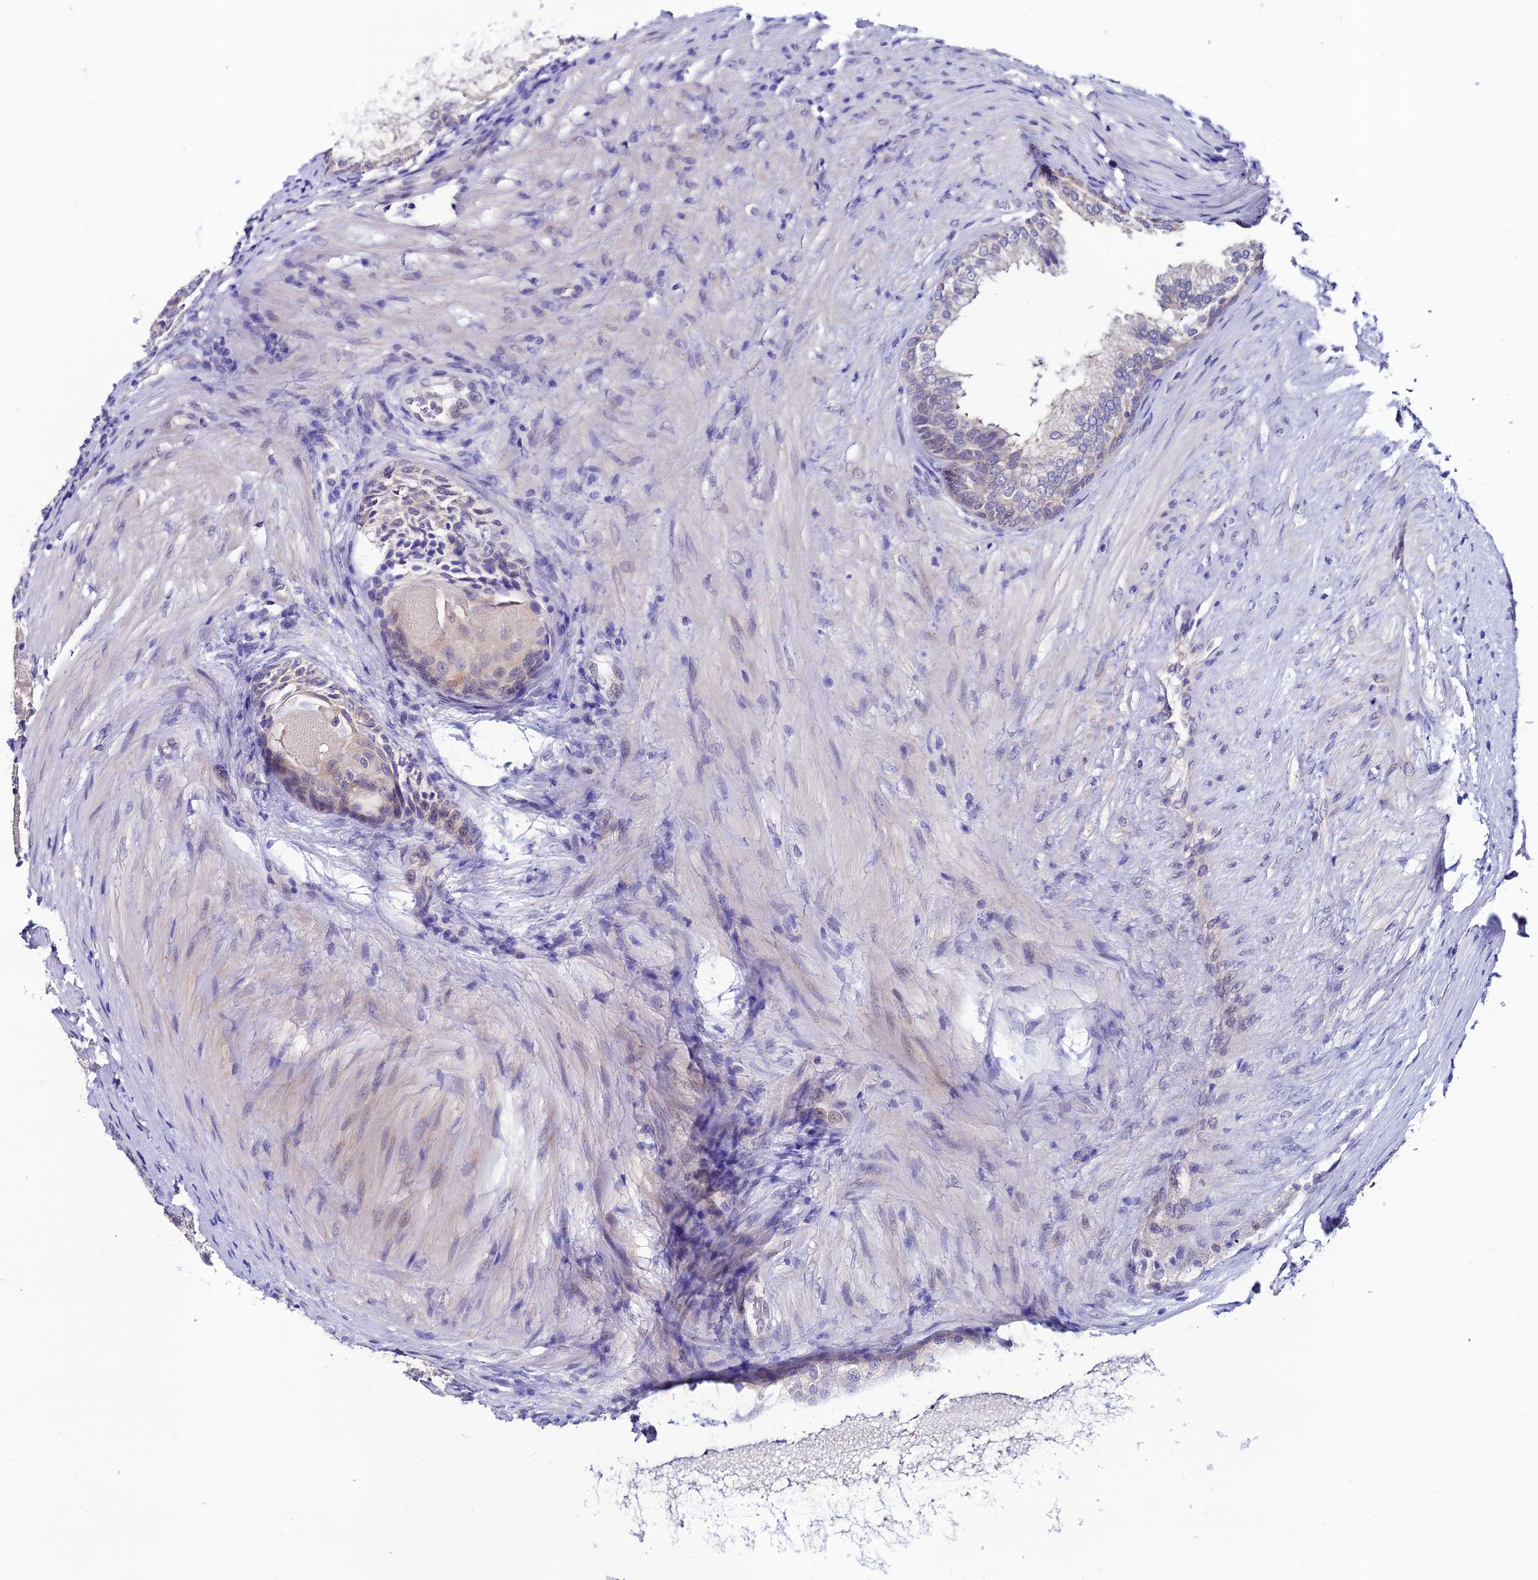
{"staining": {"intensity": "weak", "quantity": "<25%", "location": "cytoplasmic/membranous"}, "tissue": "prostate", "cell_type": "Glandular cells", "image_type": "normal", "snomed": [{"axis": "morphology", "description": "Normal tissue, NOS"}, {"axis": "topography", "description": "Prostate"}], "caption": "Histopathology image shows no protein expression in glandular cells of benign prostate. The staining is performed using DAB (3,3'-diaminobenzidine) brown chromogen with nuclei counter-stained in using hematoxylin.", "gene": "FZD8", "patient": {"sex": "male", "age": 76}}